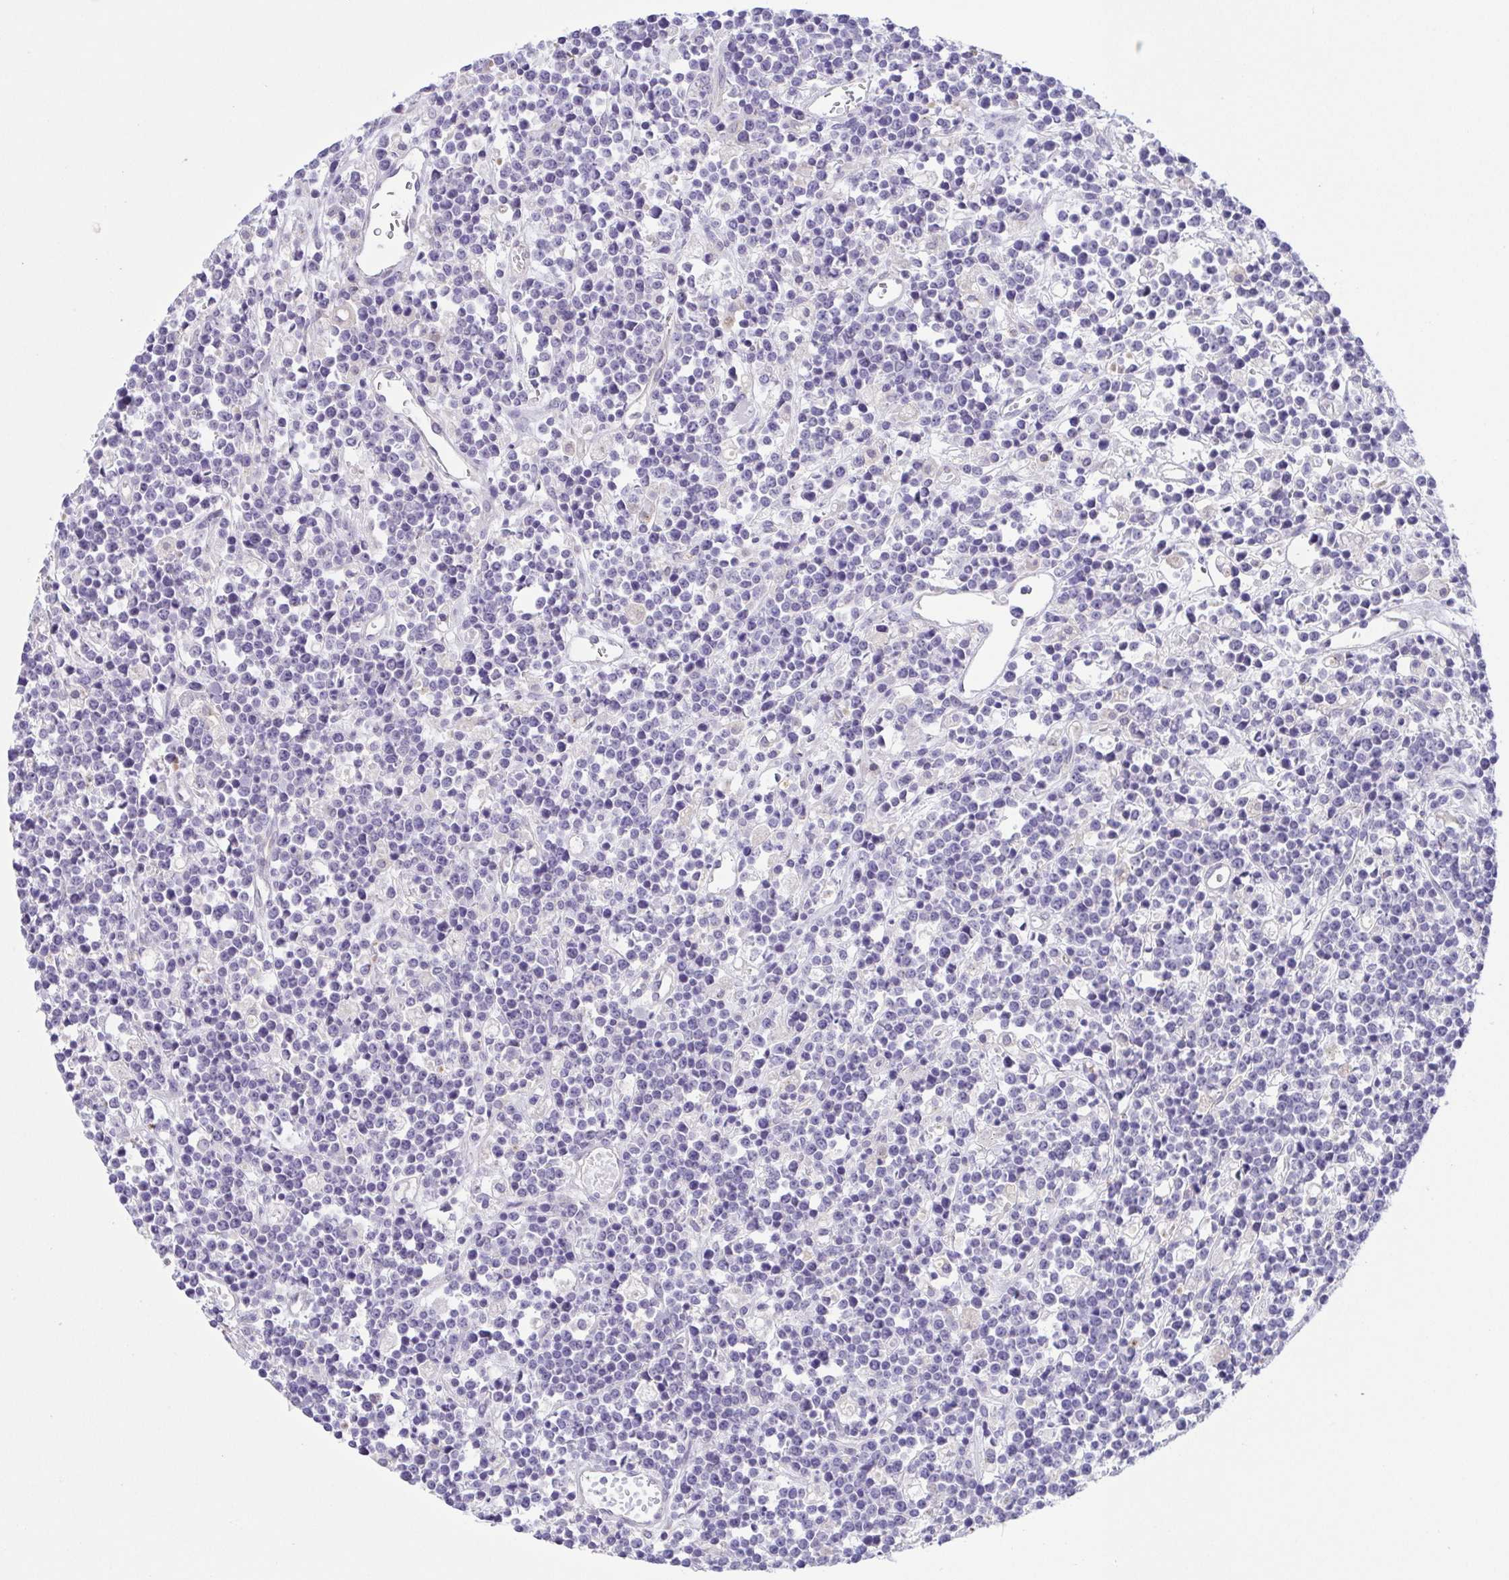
{"staining": {"intensity": "negative", "quantity": "none", "location": "none"}, "tissue": "lymphoma", "cell_type": "Tumor cells", "image_type": "cancer", "snomed": [{"axis": "morphology", "description": "Malignant lymphoma, non-Hodgkin's type, High grade"}, {"axis": "topography", "description": "Ovary"}], "caption": "A high-resolution image shows immunohistochemistry staining of lymphoma, which demonstrates no significant staining in tumor cells. Nuclei are stained in blue.", "gene": "KRTDAP", "patient": {"sex": "female", "age": 56}}